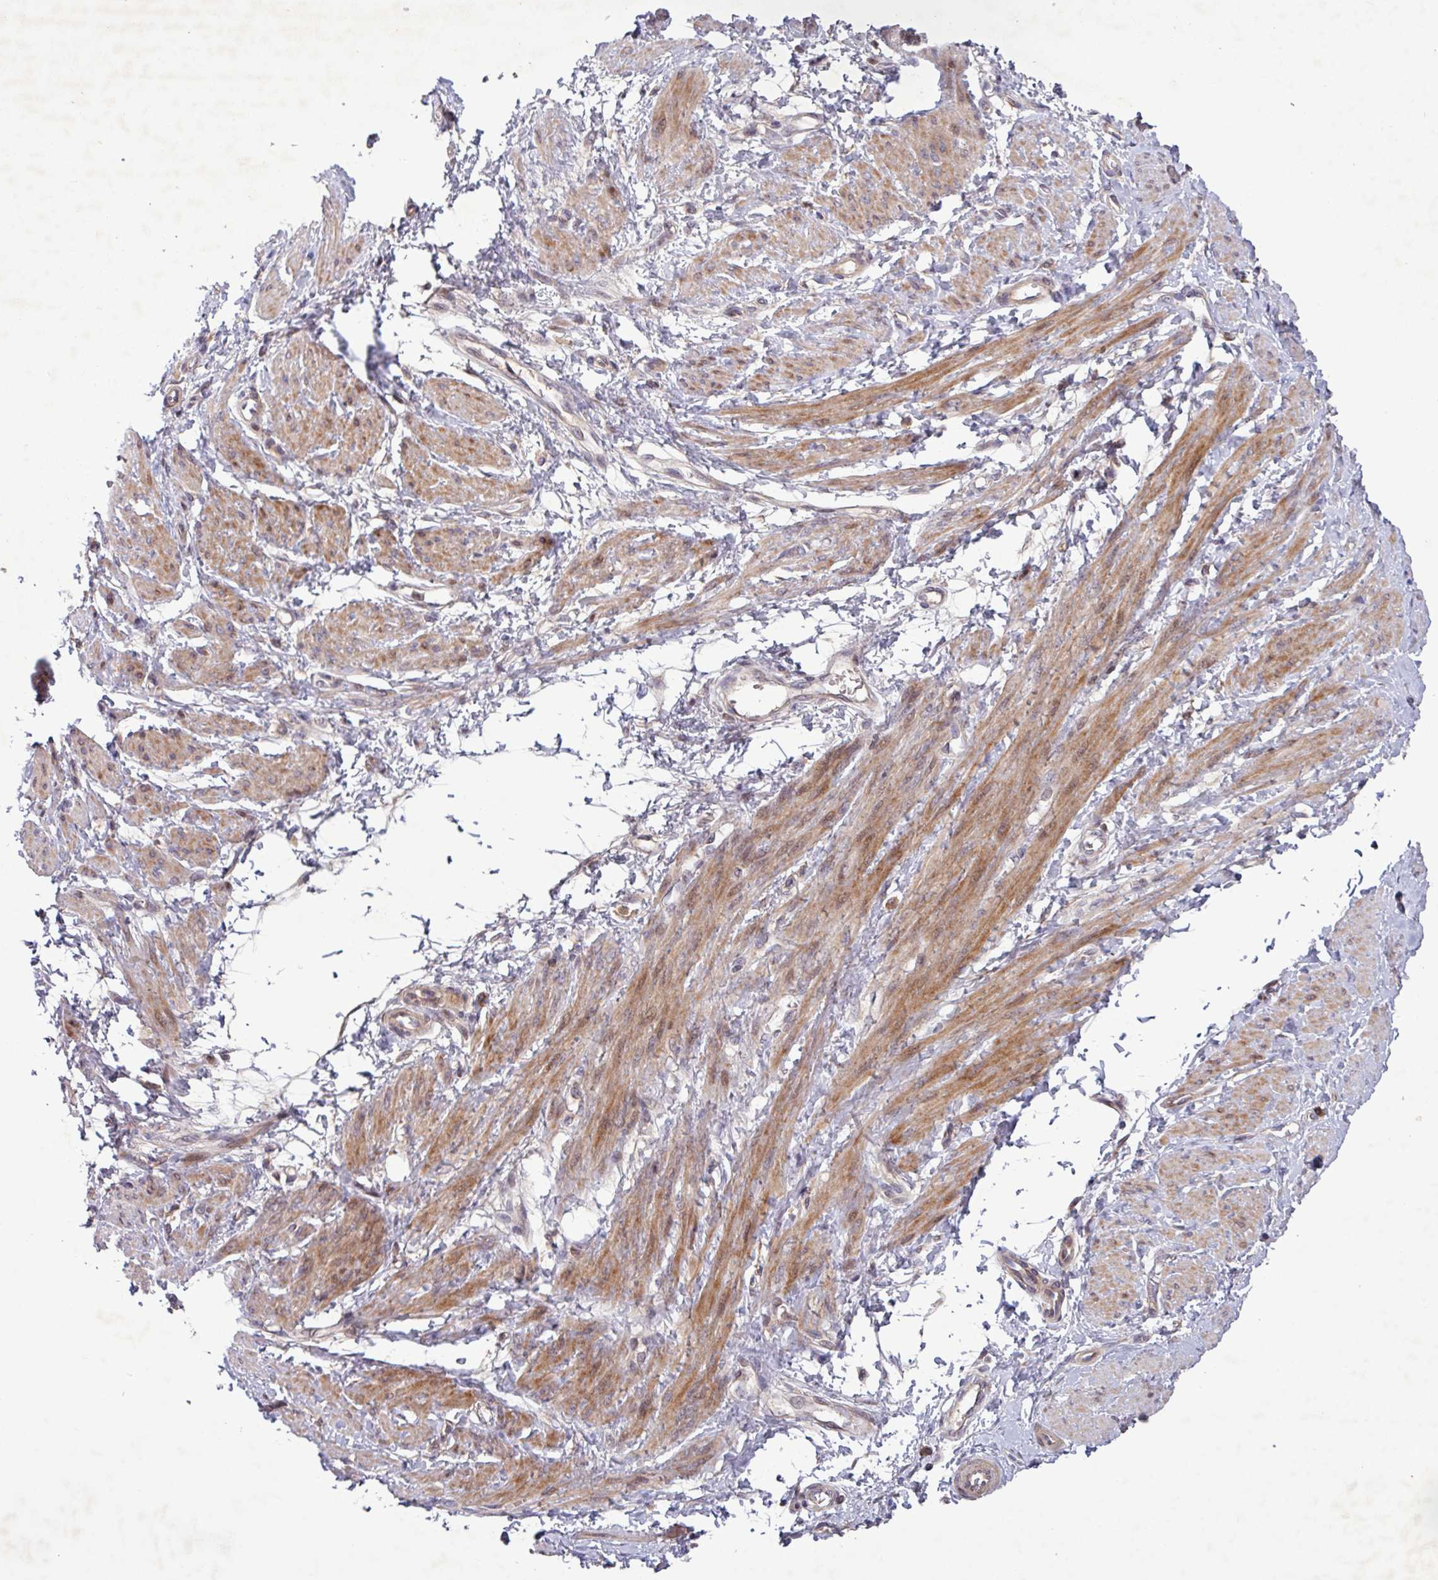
{"staining": {"intensity": "moderate", "quantity": "25%-75%", "location": "cytoplasmic/membranous"}, "tissue": "smooth muscle", "cell_type": "Smooth muscle cells", "image_type": "normal", "snomed": [{"axis": "morphology", "description": "Normal tissue, NOS"}, {"axis": "topography", "description": "Smooth muscle"}, {"axis": "topography", "description": "Uterus"}], "caption": "Immunohistochemistry image of benign smooth muscle: smooth muscle stained using immunohistochemistry demonstrates medium levels of moderate protein expression localized specifically in the cytoplasmic/membranous of smooth muscle cells, appearing as a cytoplasmic/membranous brown color.", "gene": "TNFSF12", "patient": {"sex": "female", "age": 39}}